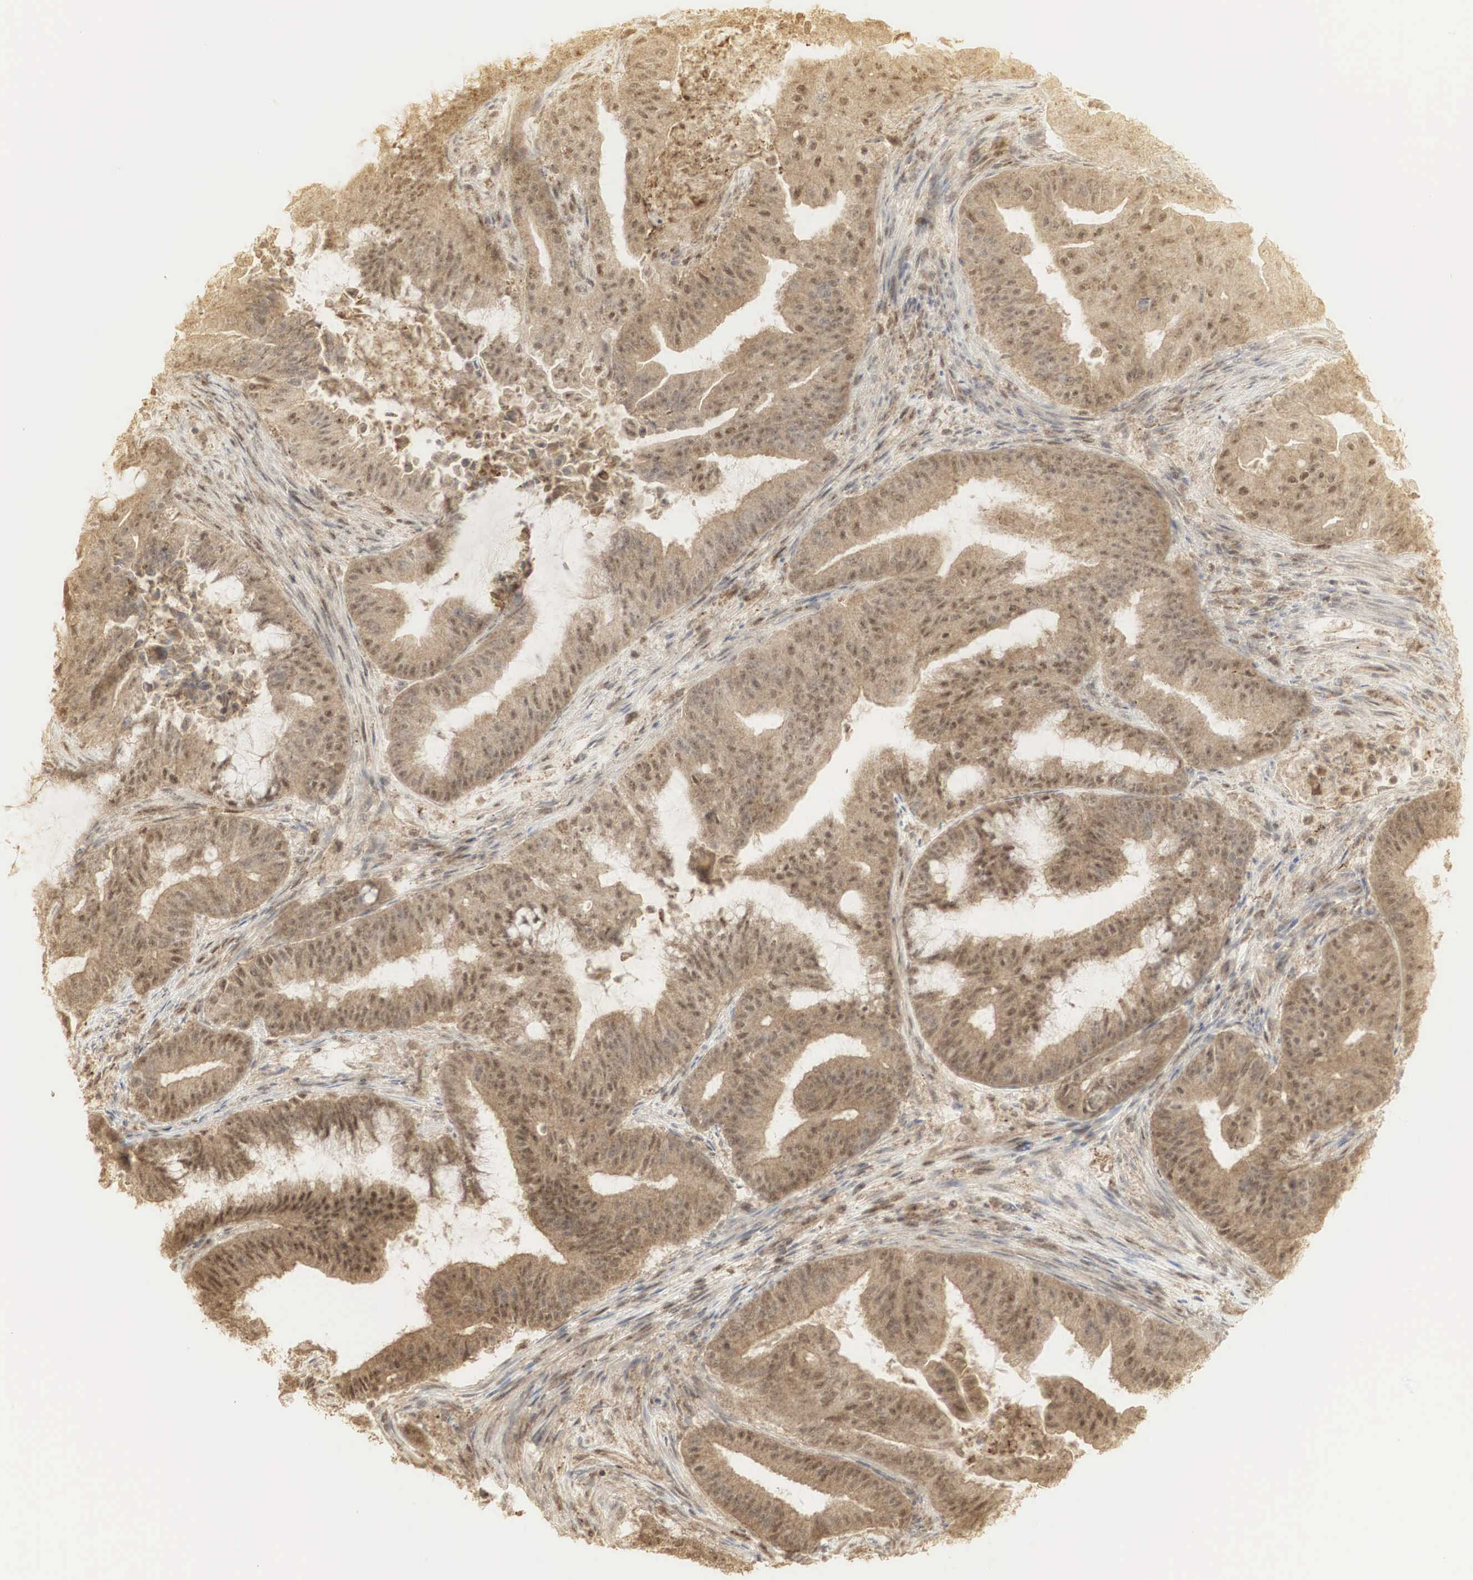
{"staining": {"intensity": "moderate", "quantity": ">75%", "location": "cytoplasmic/membranous"}, "tissue": "endometrial cancer", "cell_type": "Tumor cells", "image_type": "cancer", "snomed": [{"axis": "morphology", "description": "Adenocarcinoma, NOS"}, {"axis": "topography", "description": "Endometrium"}], "caption": "Immunohistochemical staining of human endometrial adenocarcinoma exhibits medium levels of moderate cytoplasmic/membranous protein positivity in about >75% of tumor cells.", "gene": "RNF113A", "patient": {"sex": "female", "age": 63}}